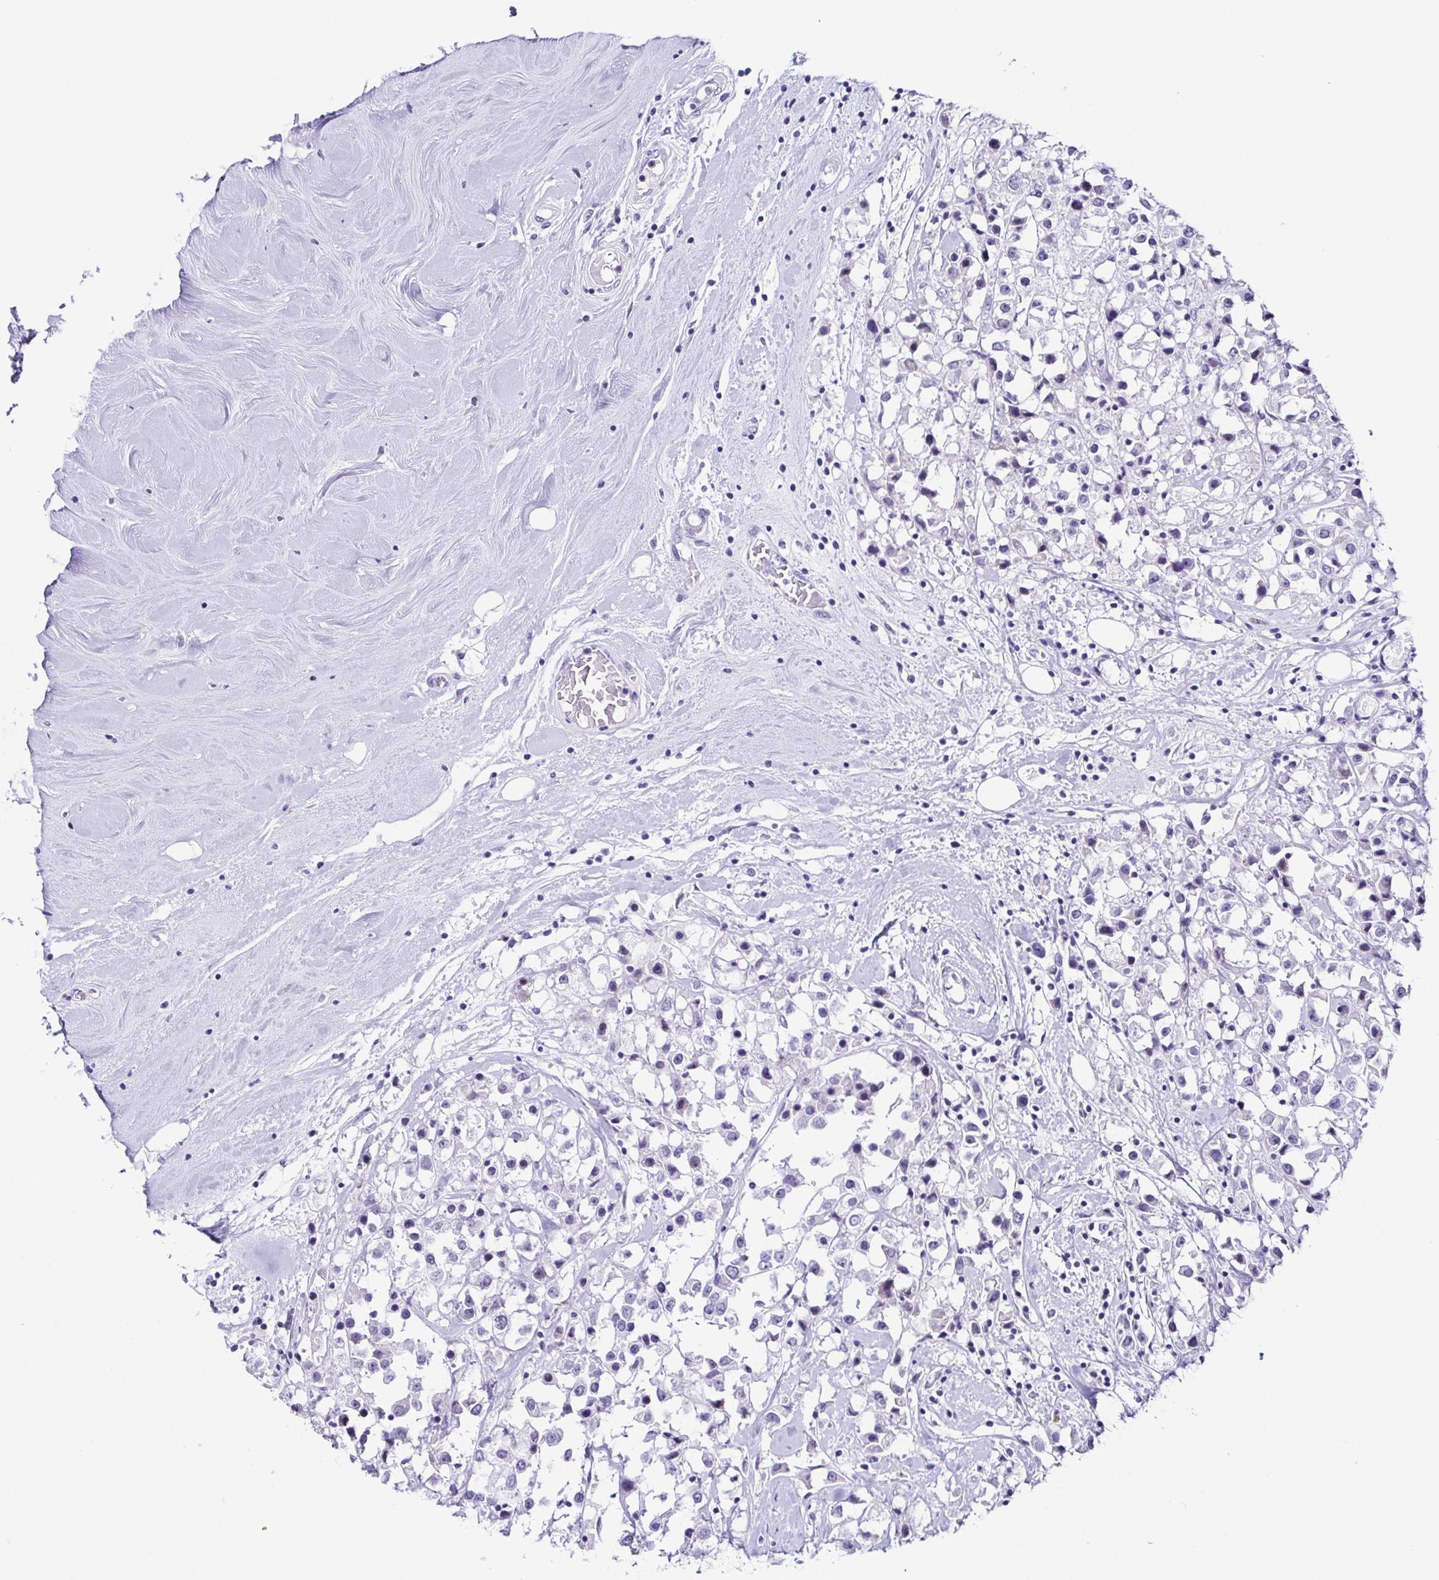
{"staining": {"intensity": "negative", "quantity": "none", "location": "none"}, "tissue": "breast cancer", "cell_type": "Tumor cells", "image_type": "cancer", "snomed": [{"axis": "morphology", "description": "Duct carcinoma"}, {"axis": "topography", "description": "Breast"}], "caption": "A micrograph of invasive ductal carcinoma (breast) stained for a protein reveals no brown staining in tumor cells. Nuclei are stained in blue.", "gene": "TNNT2", "patient": {"sex": "female", "age": 61}}